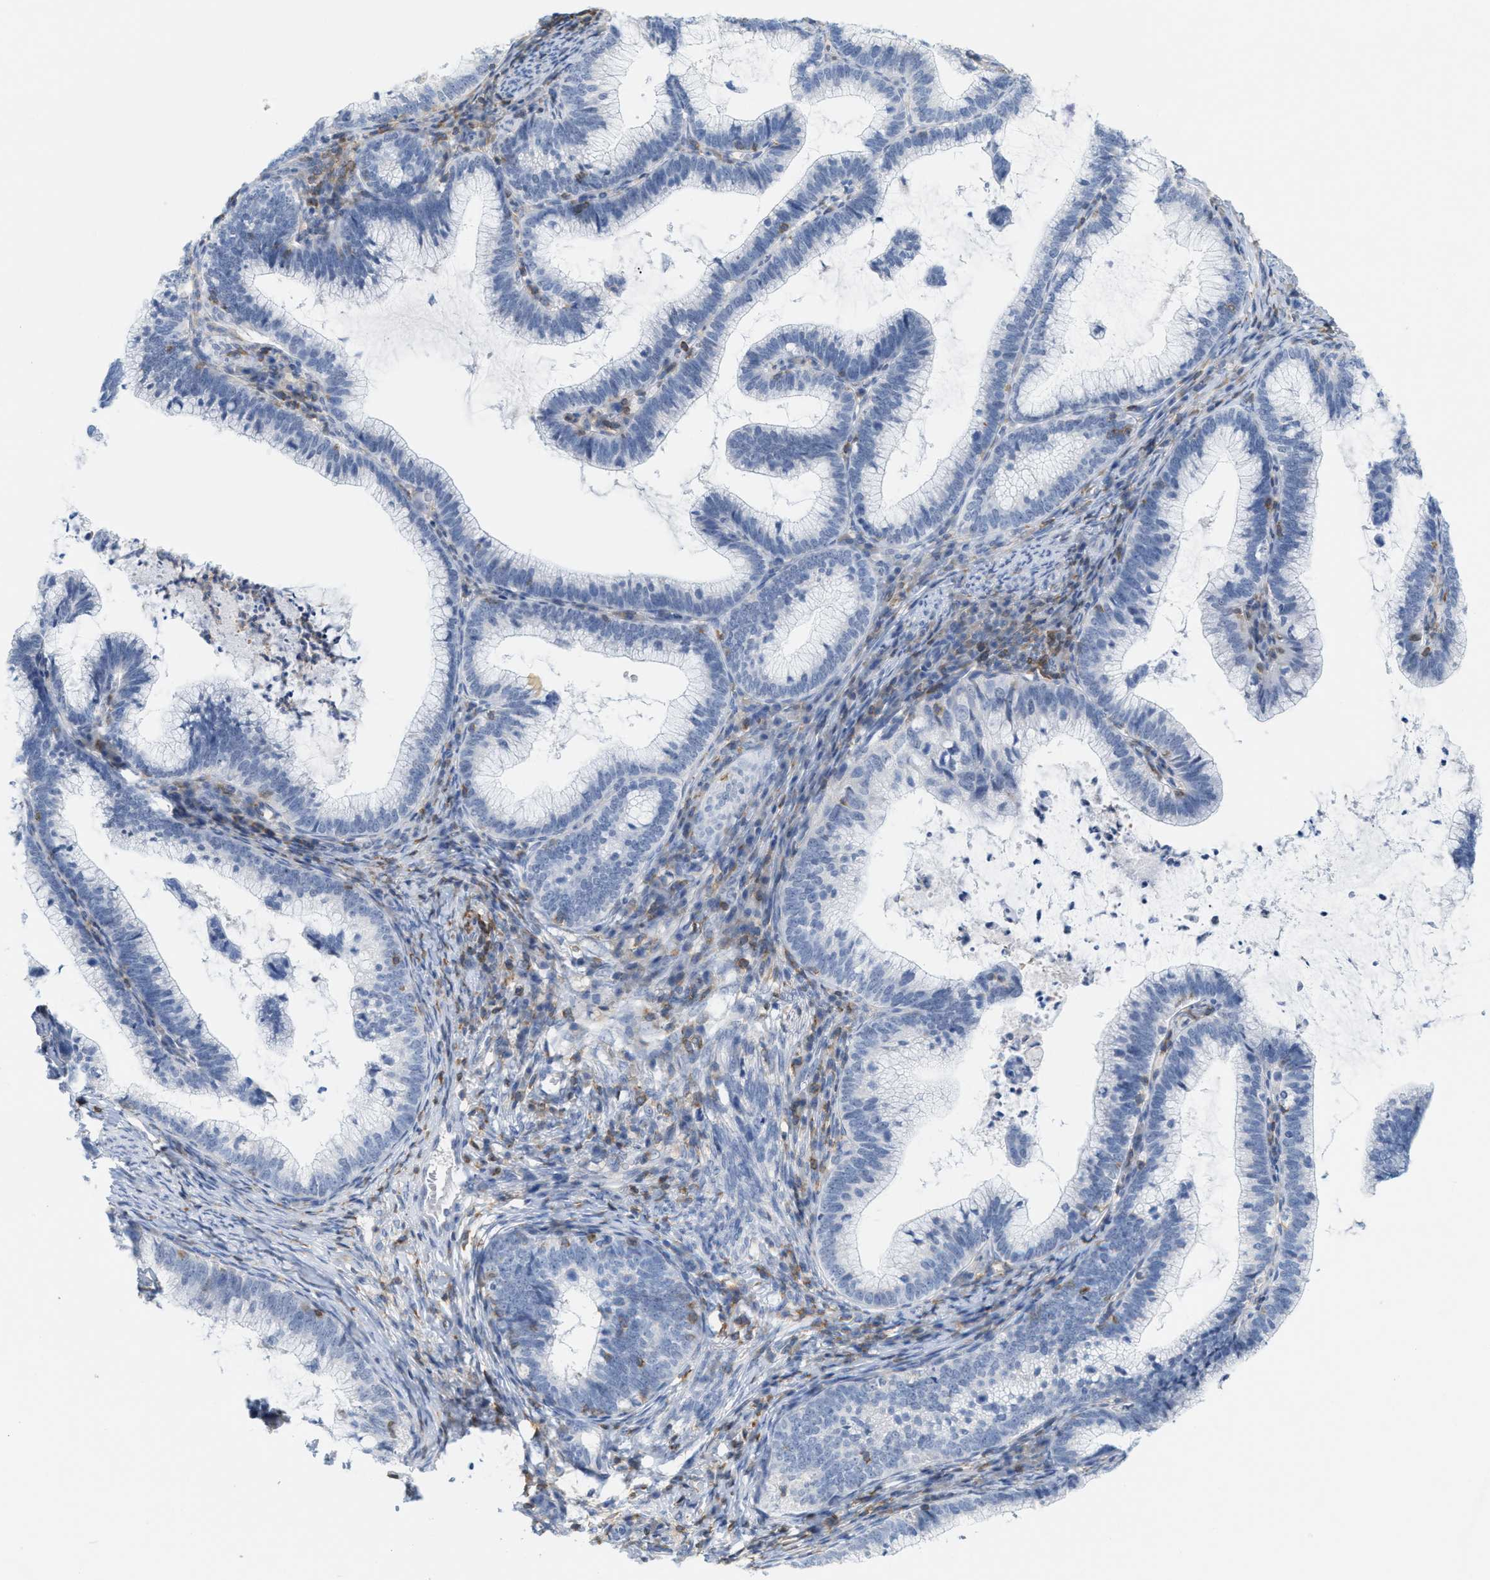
{"staining": {"intensity": "negative", "quantity": "none", "location": "none"}, "tissue": "cervical cancer", "cell_type": "Tumor cells", "image_type": "cancer", "snomed": [{"axis": "morphology", "description": "Adenocarcinoma, NOS"}, {"axis": "topography", "description": "Cervix"}], "caption": "The immunohistochemistry (IHC) image has no significant positivity in tumor cells of cervical adenocarcinoma tissue. (DAB (3,3'-diaminobenzidine) immunohistochemistry with hematoxylin counter stain).", "gene": "IL16", "patient": {"sex": "female", "age": 36}}